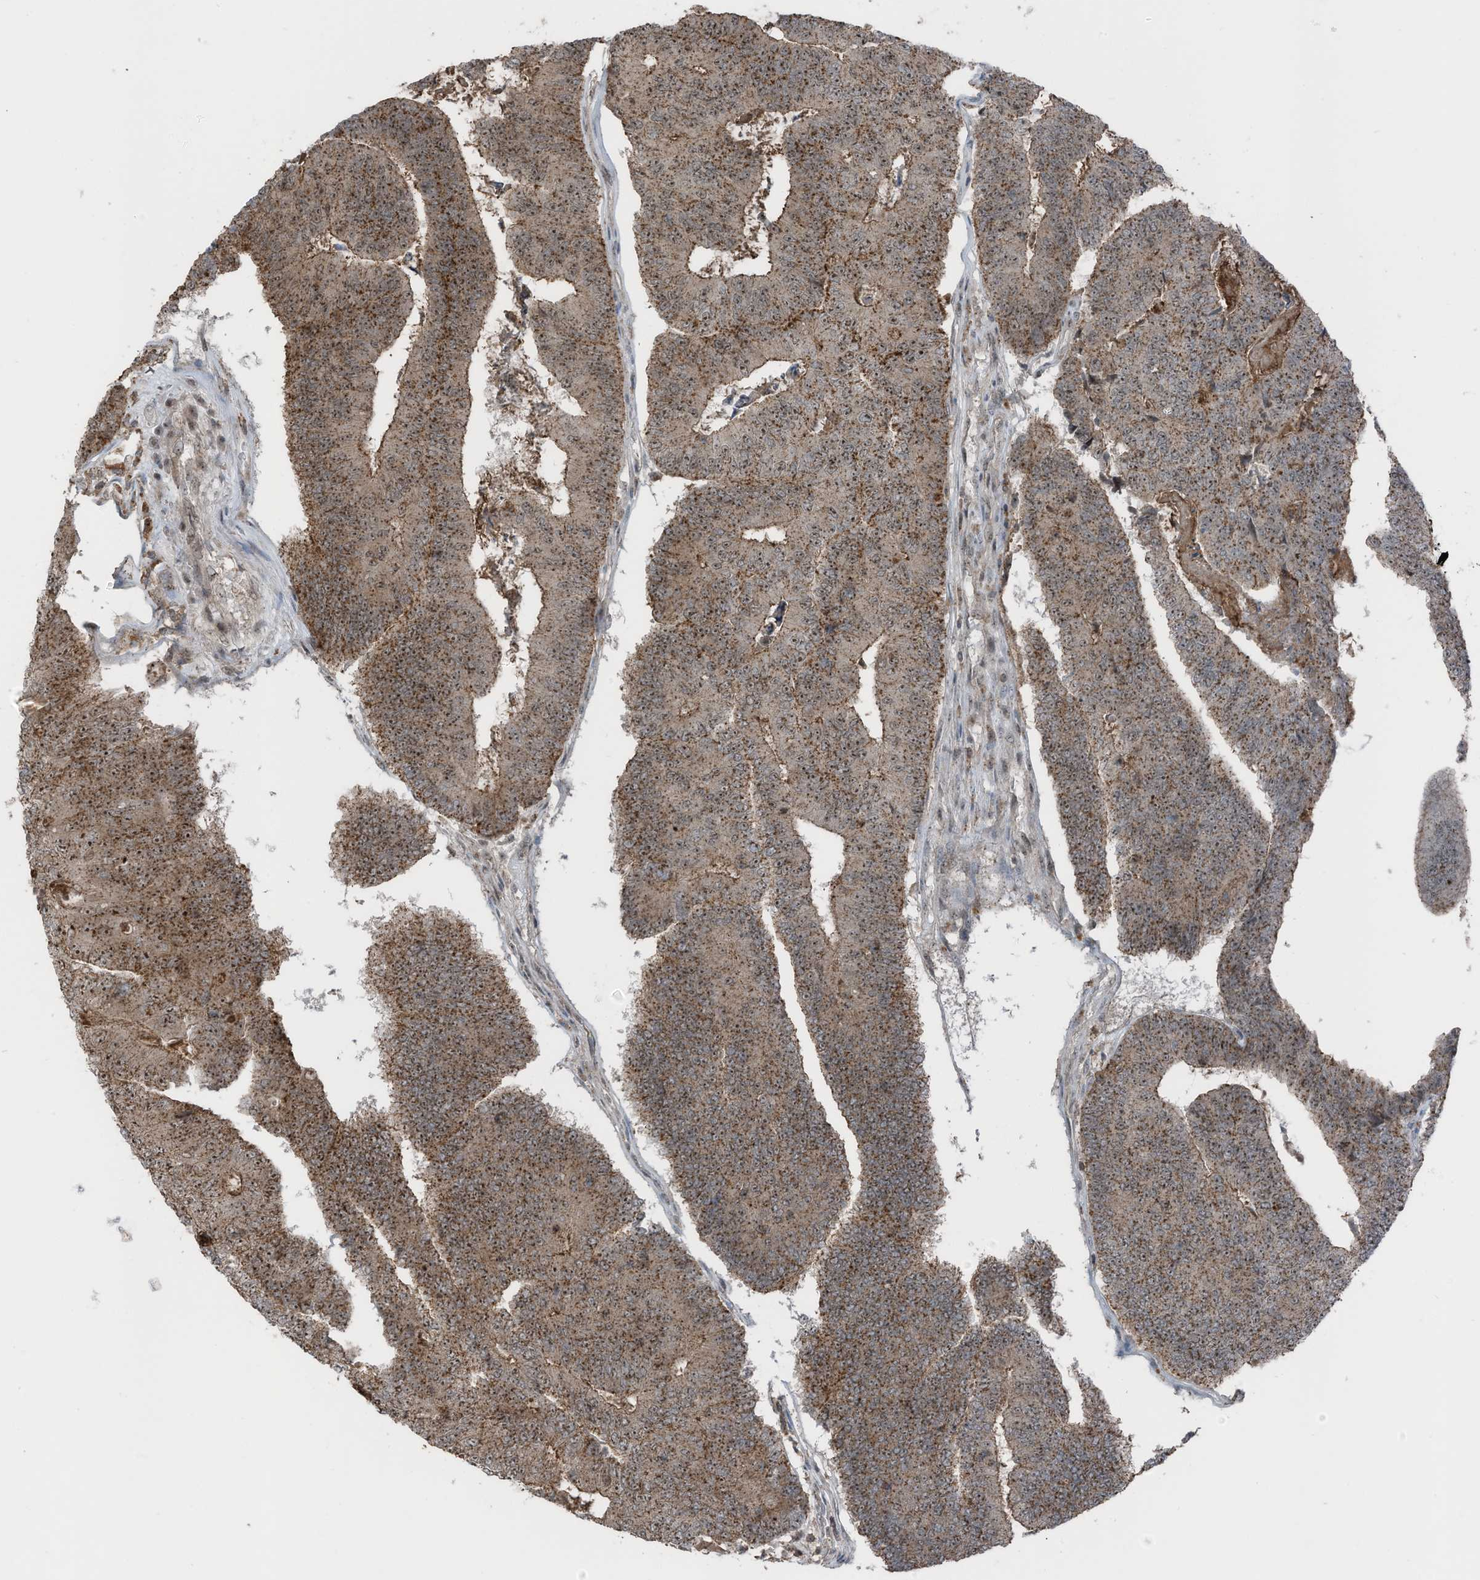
{"staining": {"intensity": "moderate", "quantity": ">75%", "location": "cytoplasmic/membranous,nuclear"}, "tissue": "colorectal cancer", "cell_type": "Tumor cells", "image_type": "cancer", "snomed": [{"axis": "morphology", "description": "Adenocarcinoma, NOS"}, {"axis": "topography", "description": "Colon"}], "caption": "A medium amount of moderate cytoplasmic/membranous and nuclear positivity is present in approximately >75% of tumor cells in colorectal adenocarcinoma tissue. (DAB IHC, brown staining for protein, blue staining for nuclei).", "gene": "UTP3", "patient": {"sex": "female", "age": 67}}